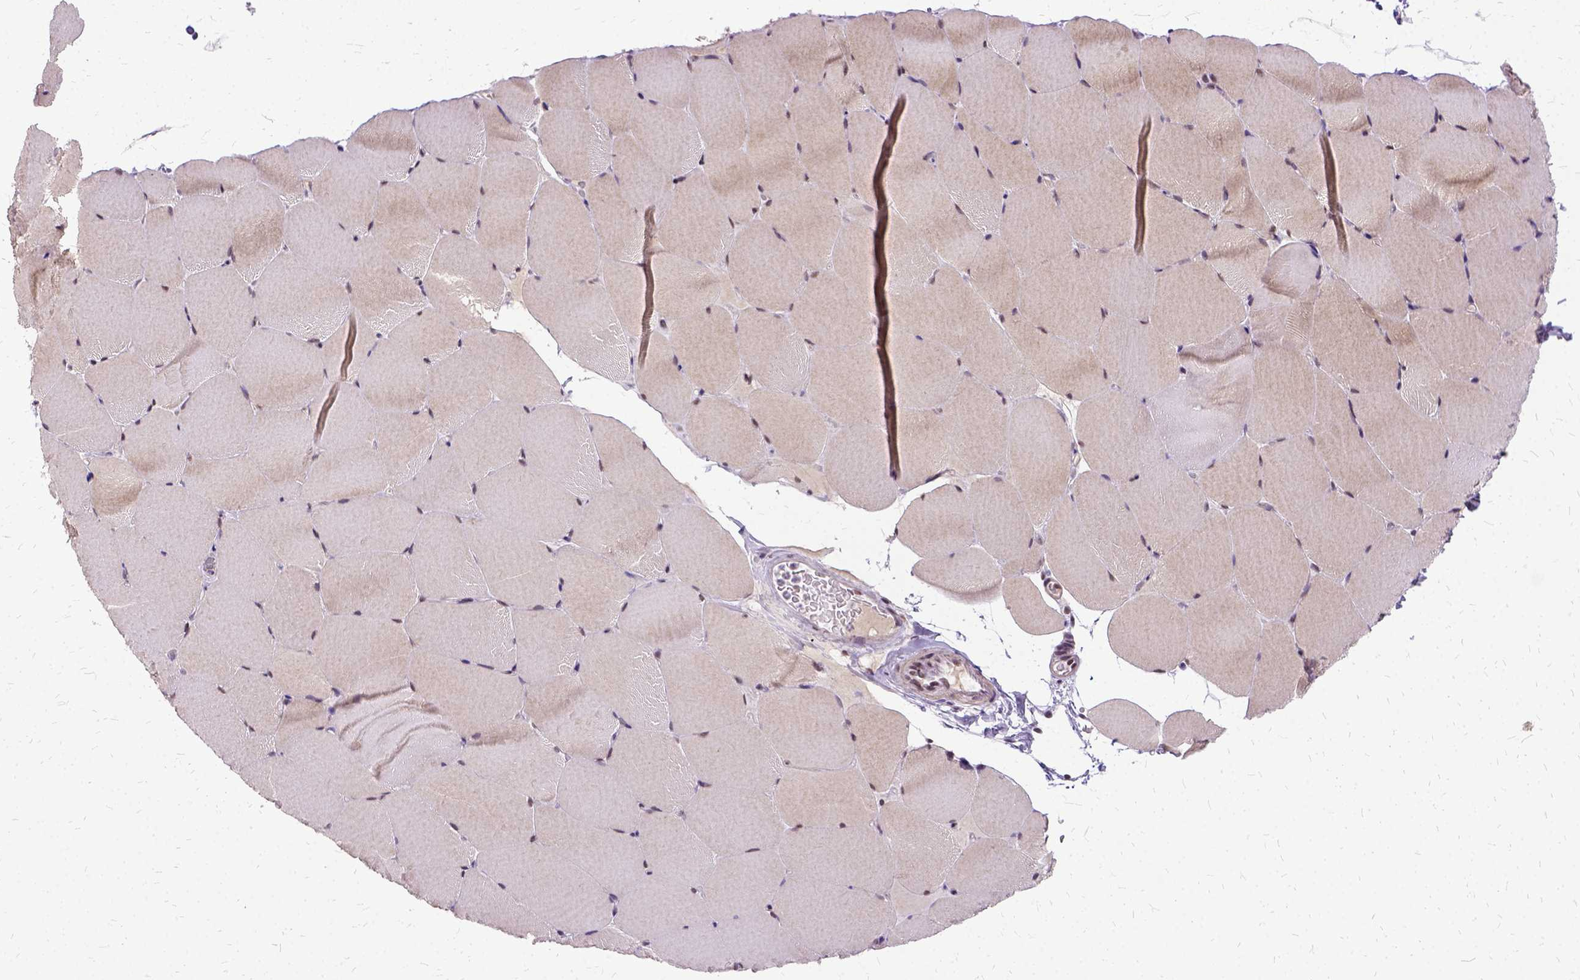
{"staining": {"intensity": "moderate", "quantity": "<25%", "location": "nuclear"}, "tissue": "skeletal muscle", "cell_type": "Myocytes", "image_type": "normal", "snomed": [{"axis": "morphology", "description": "Normal tissue, NOS"}, {"axis": "topography", "description": "Skeletal muscle"}], "caption": "Immunohistochemical staining of normal human skeletal muscle displays moderate nuclear protein expression in about <25% of myocytes.", "gene": "SETD1A", "patient": {"sex": "female", "age": 37}}